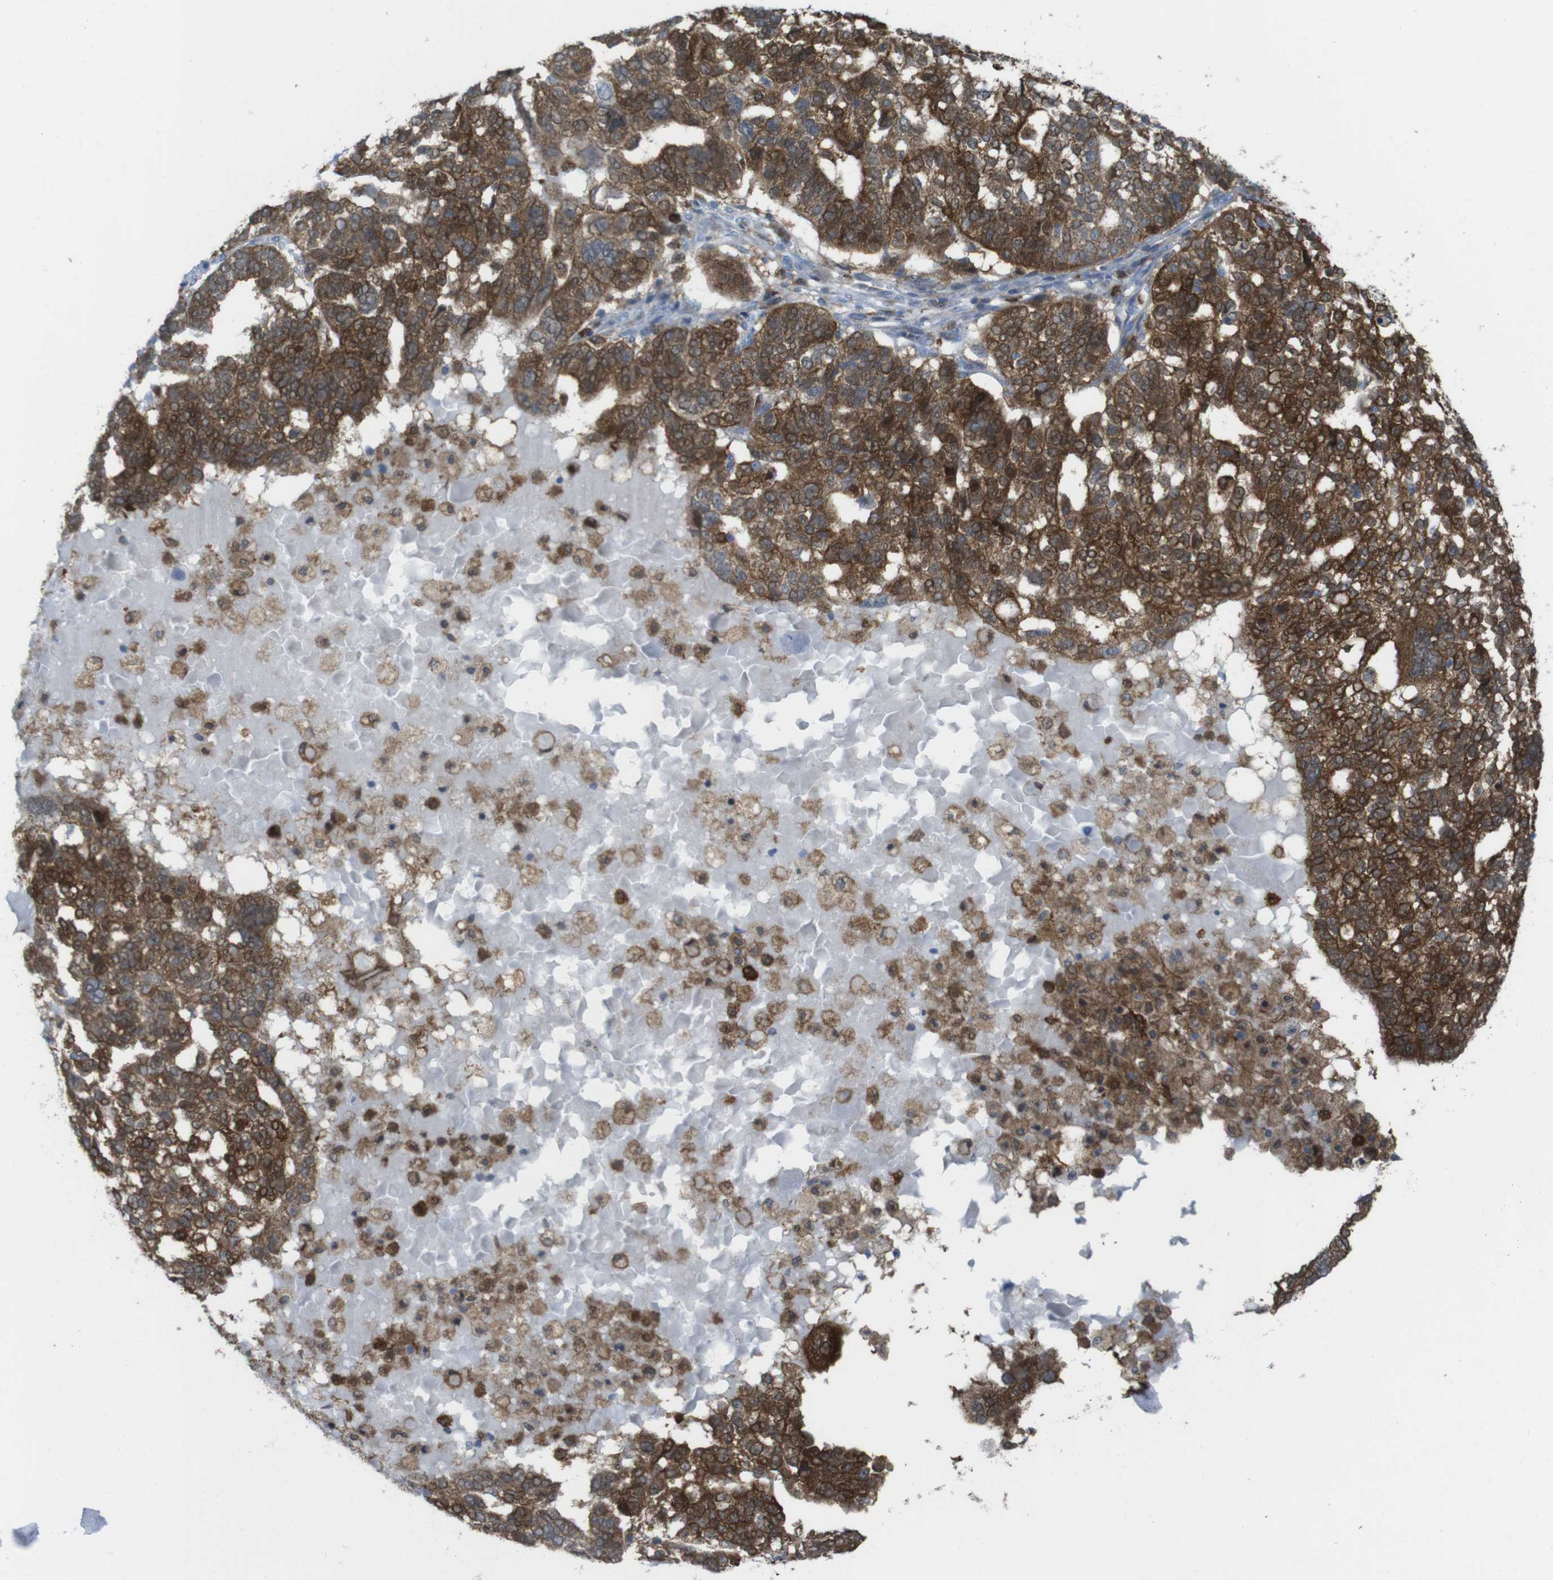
{"staining": {"intensity": "strong", "quantity": ">75%", "location": "cytoplasmic/membranous"}, "tissue": "ovarian cancer", "cell_type": "Tumor cells", "image_type": "cancer", "snomed": [{"axis": "morphology", "description": "Cystadenocarcinoma, serous, NOS"}, {"axis": "topography", "description": "Ovary"}], "caption": "Immunohistochemical staining of ovarian cancer shows high levels of strong cytoplasmic/membranous protein staining in about >75% of tumor cells.", "gene": "PRKCD", "patient": {"sex": "female", "age": 59}}